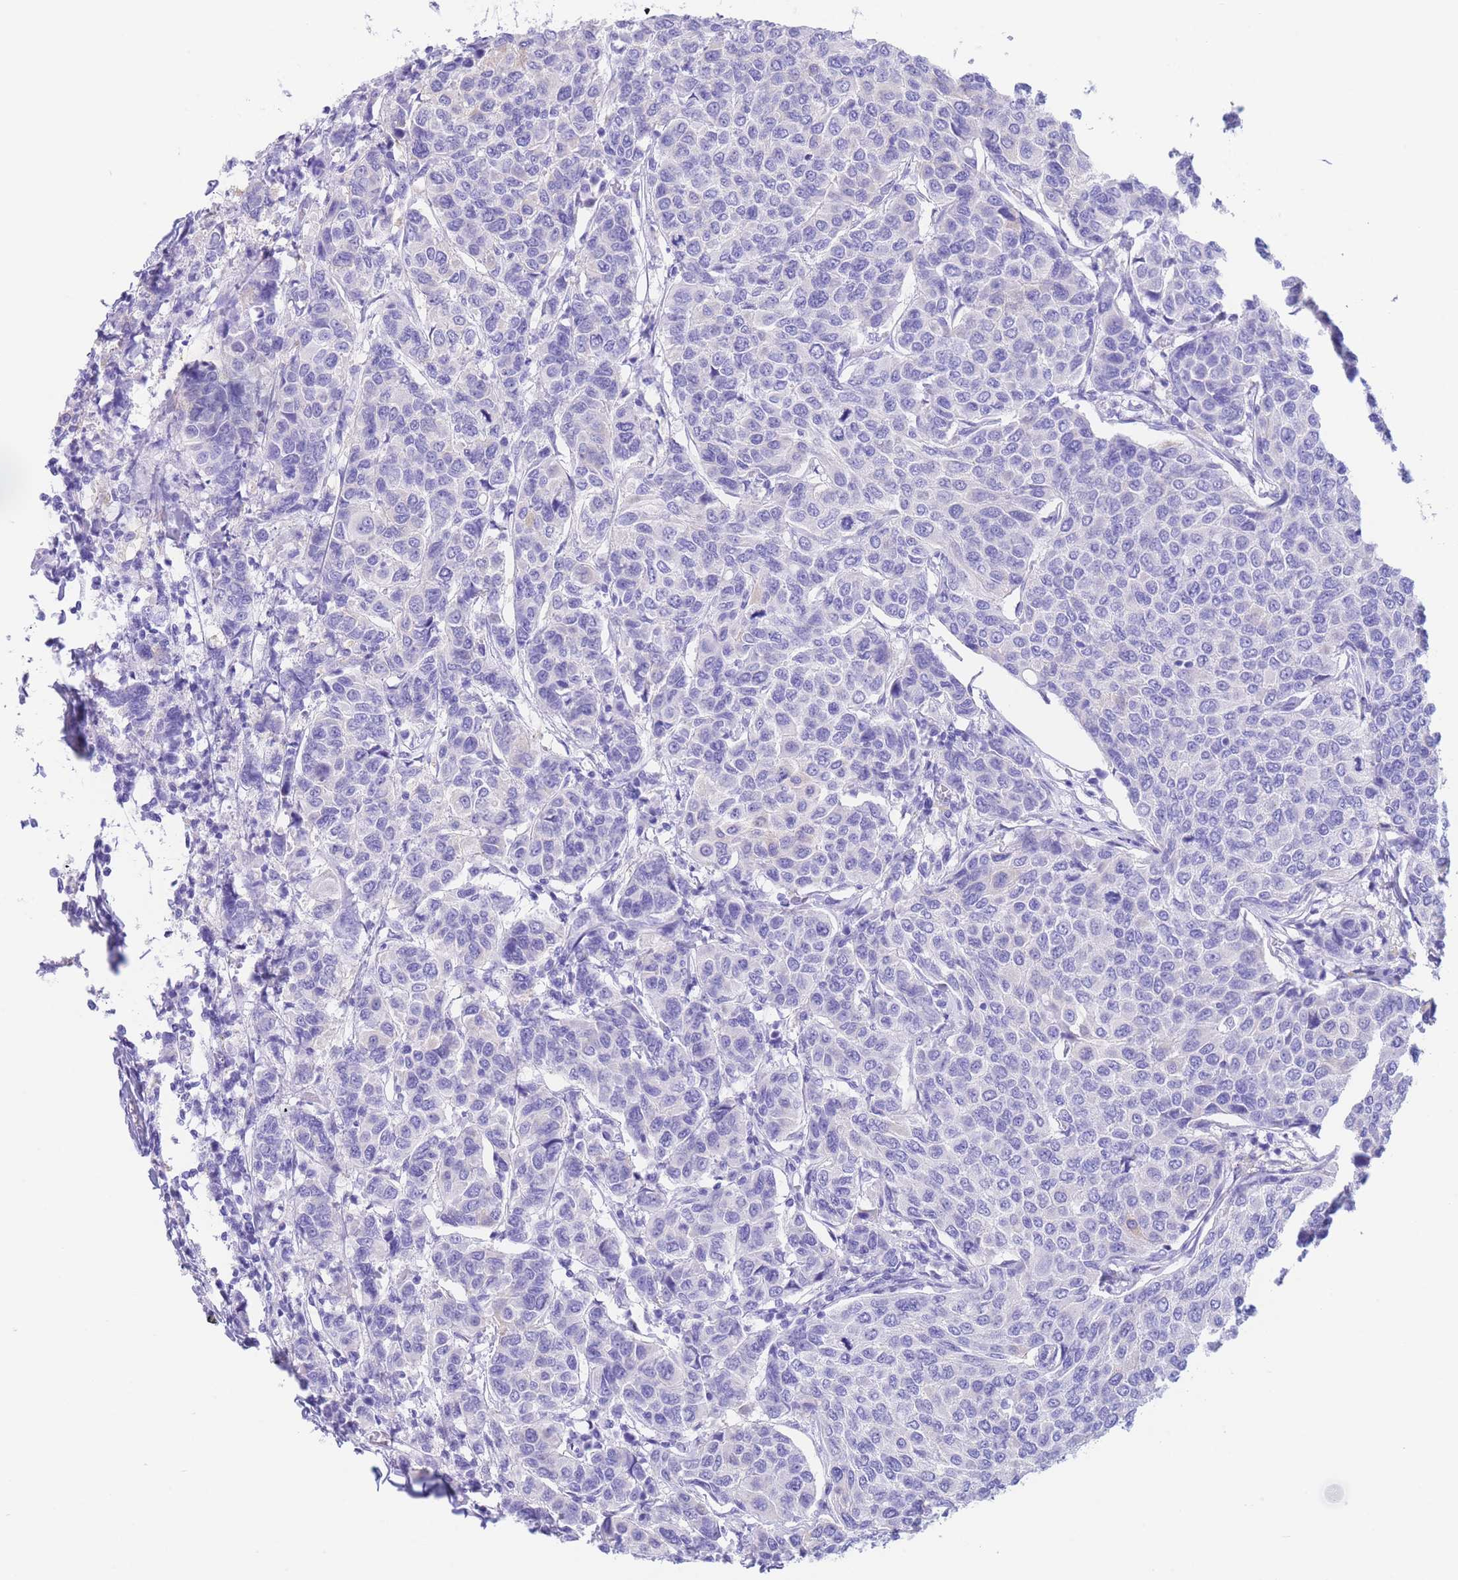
{"staining": {"intensity": "negative", "quantity": "none", "location": "none"}, "tissue": "breast cancer", "cell_type": "Tumor cells", "image_type": "cancer", "snomed": [{"axis": "morphology", "description": "Duct carcinoma"}, {"axis": "topography", "description": "Breast"}], "caption": "High magnification brightfield microscopy of breast cancer stained with DAB (brown) and counterstained with hematoxylin (blue): tumor cells show no significant expression. Brightfield microscopy of IHC stained with DAB (brown) and hematoxylin (blue), captured at high magnification.", "gene": "SLCO1B3", "patient": {"sex": "female", "age": 55}}